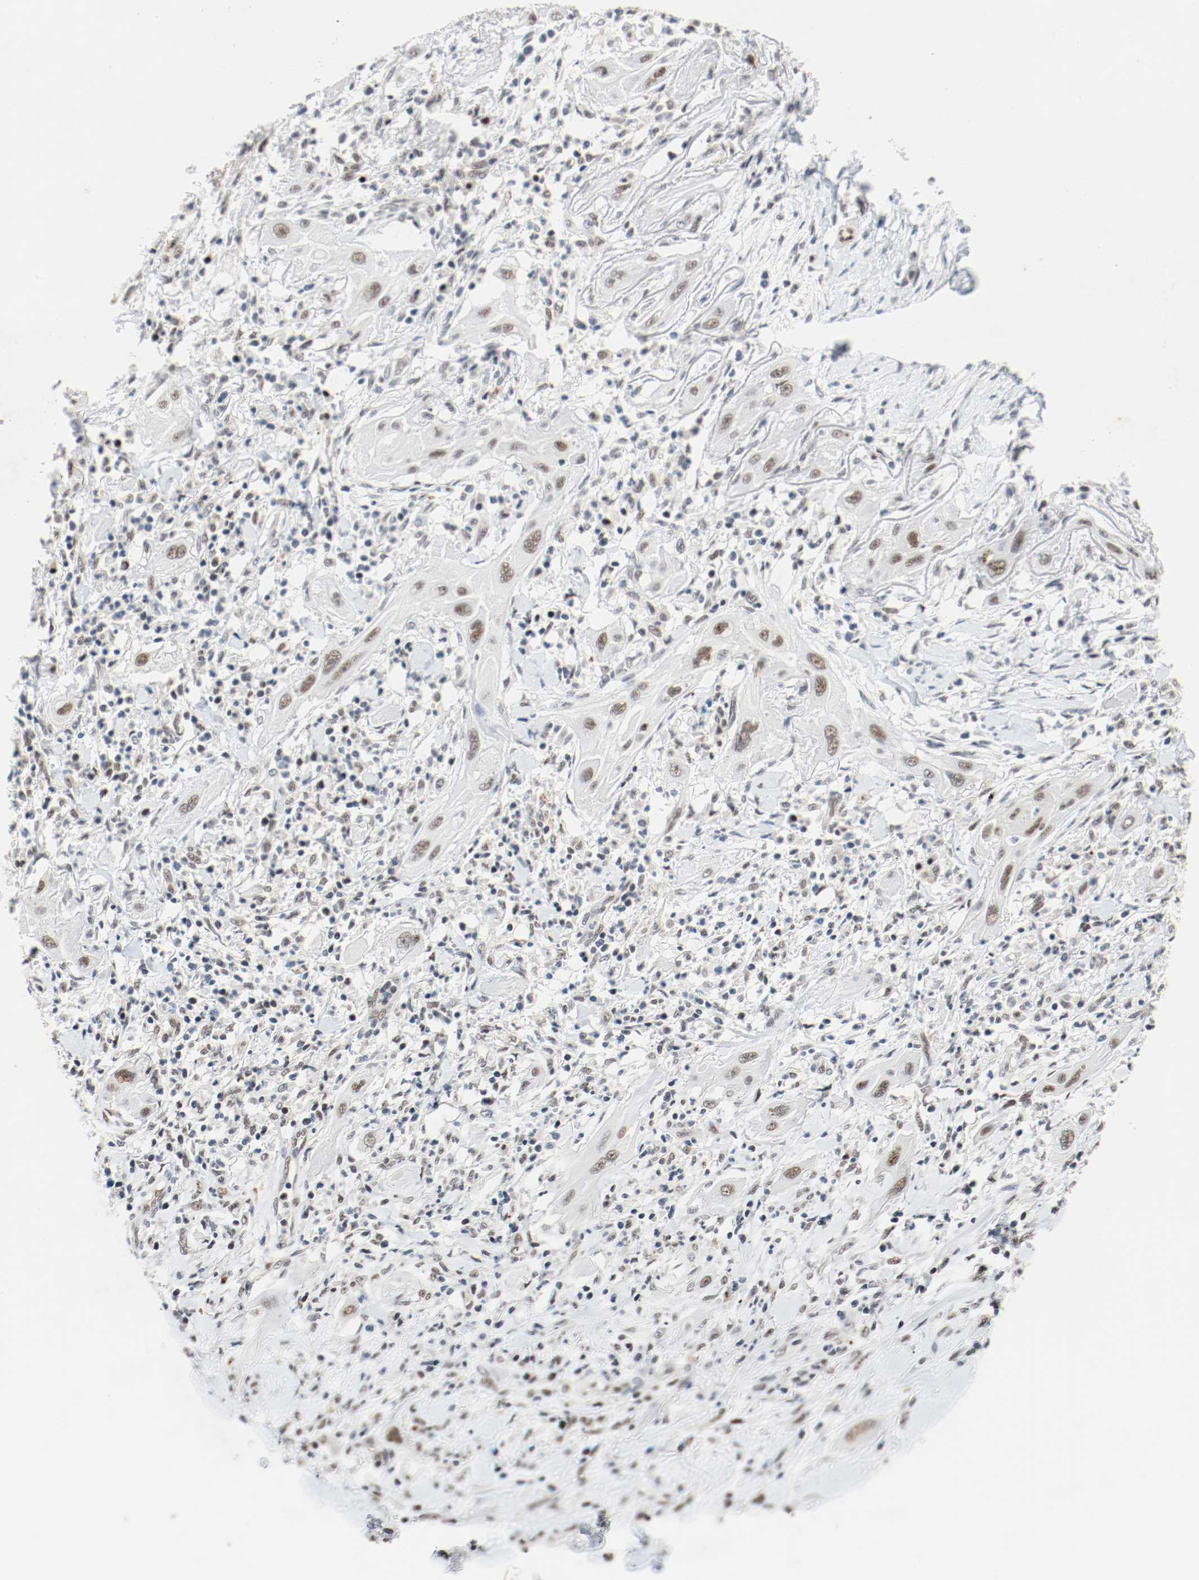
{"staining": {"intensity": "weak", "quantity": "25%-75%", "location": "nuclear"}, "tissue": "lung cancer", "cell_type": "Tumor cells", "image_type": "cancer", "snomed": [{"axis": "morphology", "description": "Squamous cell carcinoma, NOS"}, {"axis": "topography", "description": "Lung"}], "caption": "Human lung cancer (squamous cell carcinoma) stained with a protein marker exhibits weak staining in tumor cells.", "gene": "ASH1L", "patient": {"sex": "female", "age": 47}}